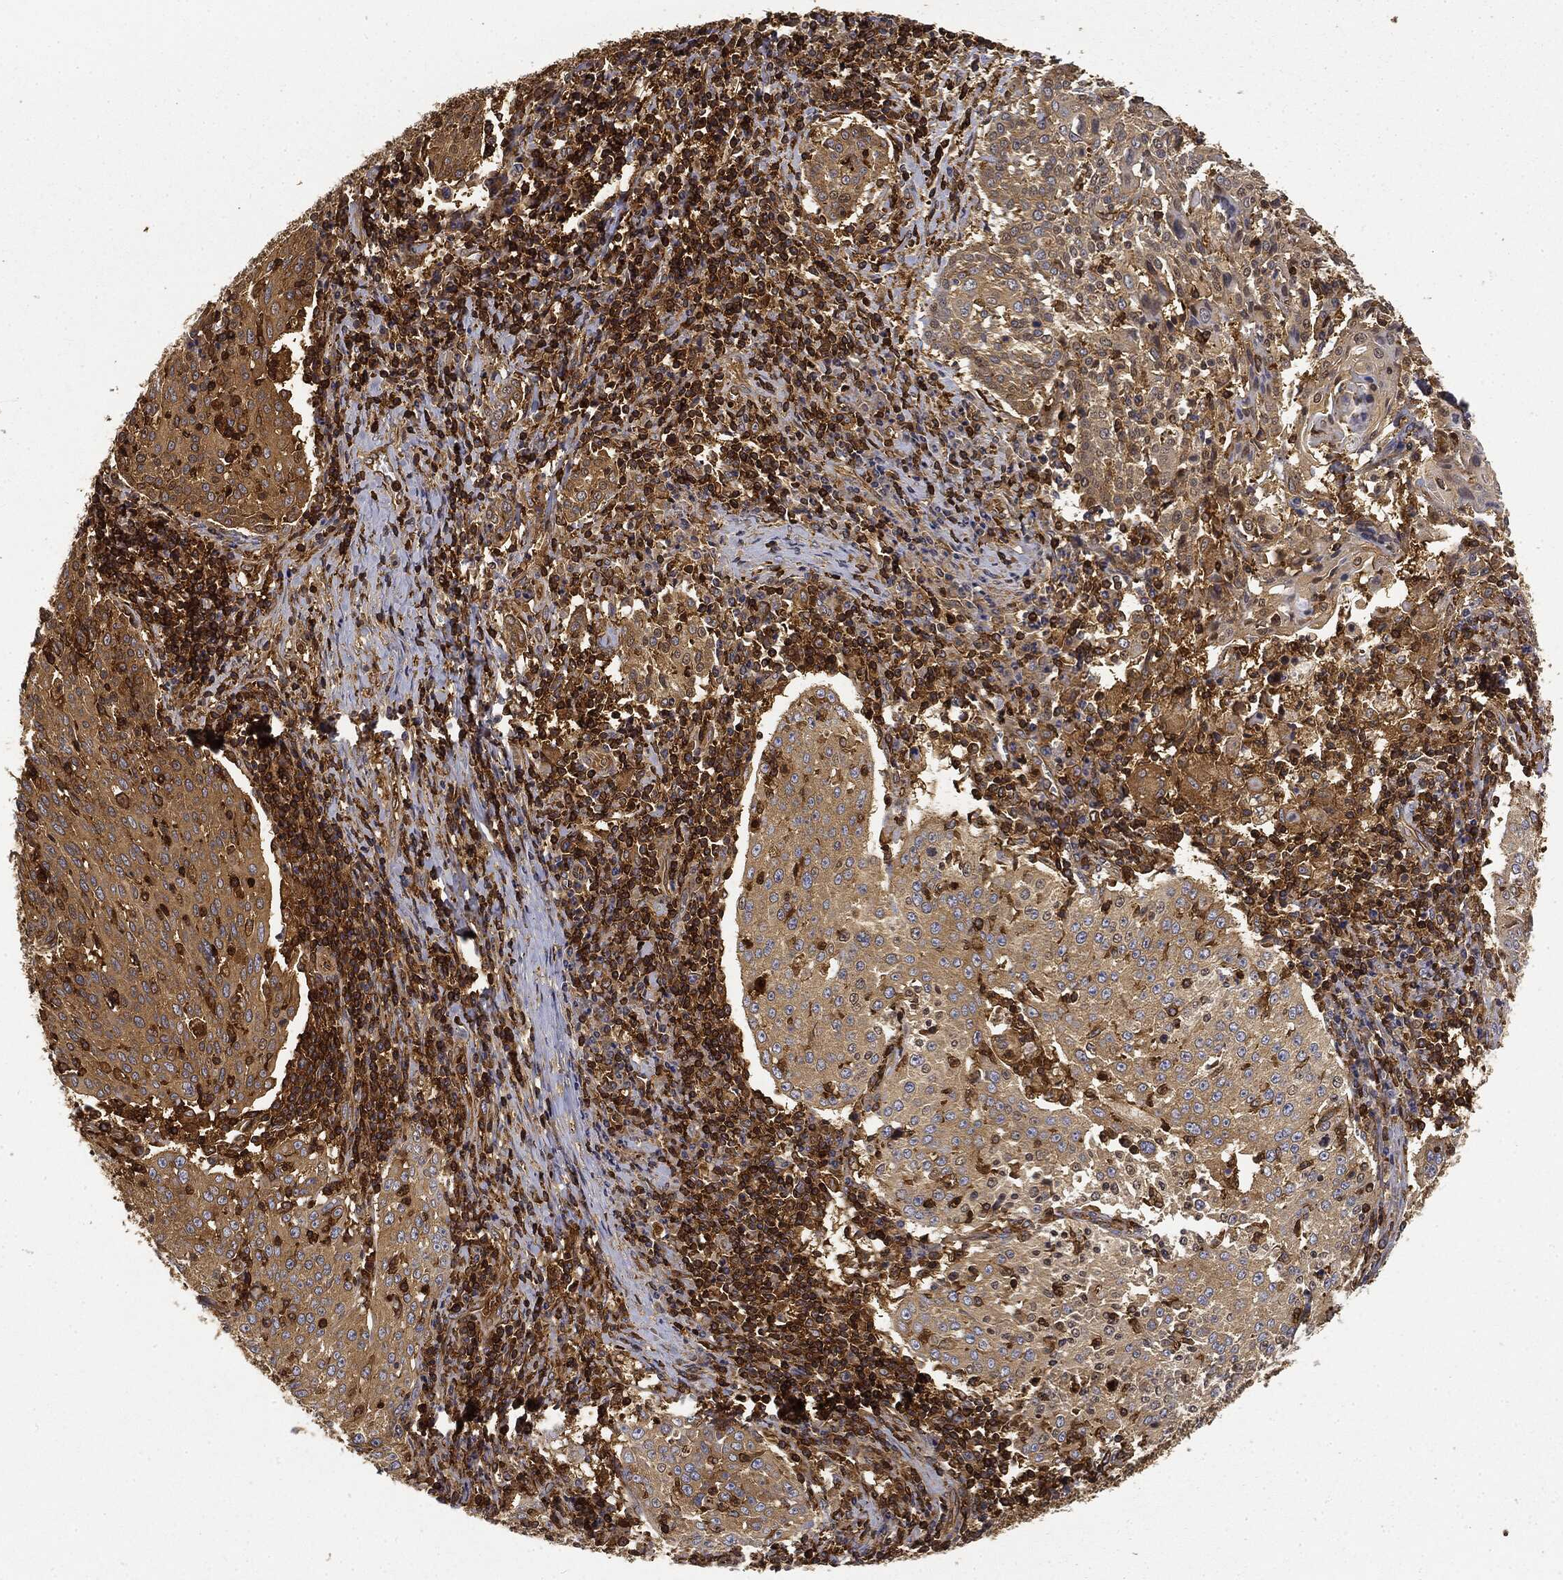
{"staining": {"intensity": "moderate", "quantity": "25%-75%", "location": "cytoplasmic/membranous"}, "tissue": "cervical cancer", "cell_type": "Tumor cells", "image_type": "cancer", "snomed": [{"axis": "morphology", "description": "Squamous cell carcinoma, NOS"}, {"axis": "topography", "description": "Cervix"}], "caption": "IHC (DAB (3,3'-diaminobenzidine)) staining of cervical cancer (squamous cell carcinoma) demonstrates moderate cytoplasmic/membranous protein staining in approximately 25%-75% of tumor cells.", "gene": "WDR1", "patient": {"sex": "female", "age": 41}}